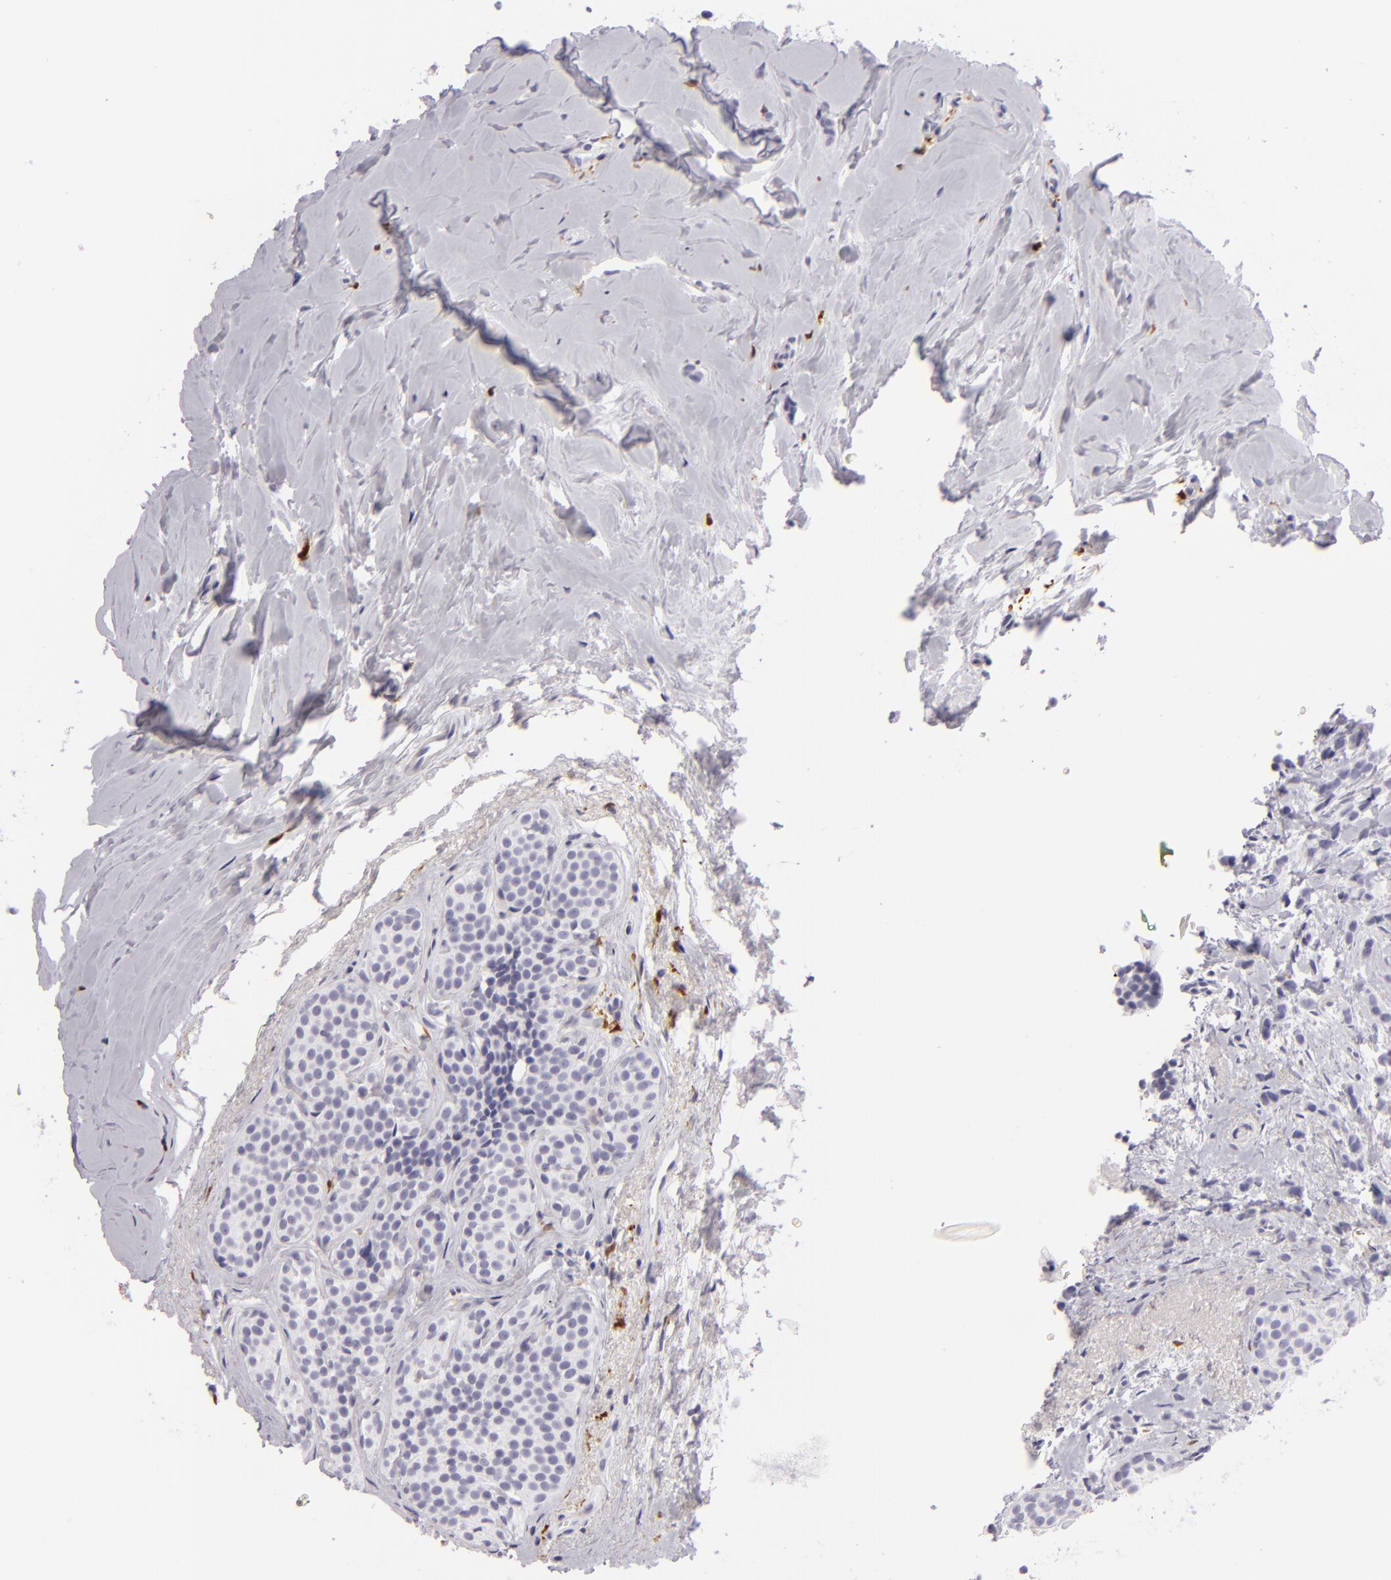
{"staining": {"intensity": "negative", "quantity": "none", "location": "none"}, "tissue": "breast cancer", "cell_type": "Tumor cells", "image_type": "cancer", "snomed": [{"axis": "morphology", "description": "Lobular carcinoma"}, {"axis": "topography", "description": "Breast"}], "caption": "There is no significant staining in tumor cells of breast cancer.", "gene": "F13A1", "patient": {"sex": "female", "age": 64}}